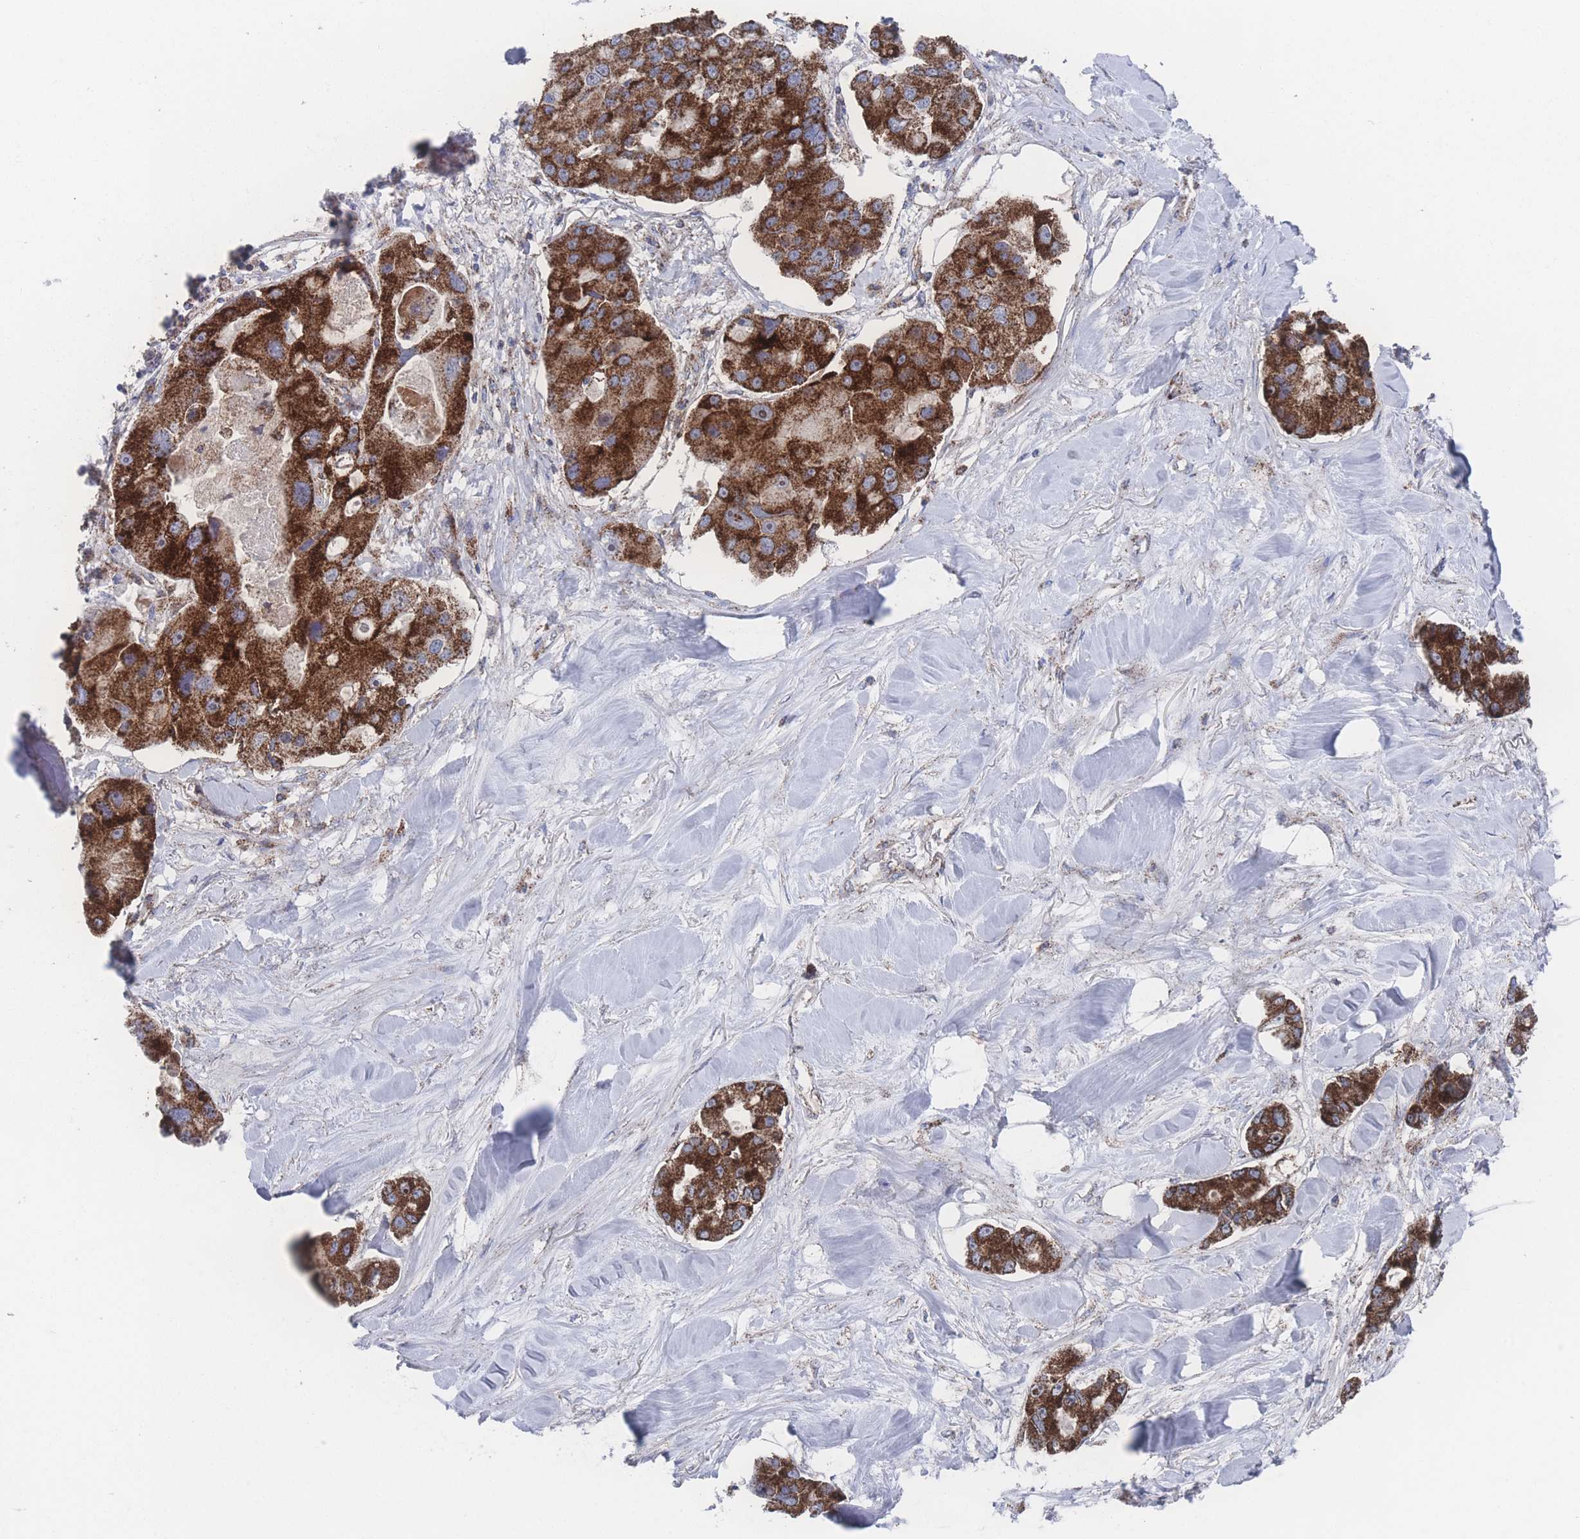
{"staining": {"intensity": "strong", "quantity": ">75%", "location": "cytoplasmic/membranous"}, "tissue": "lung cancer", "cell_type": "Tumor cells", "image_type": "cancer", "snomed": [{"axis": "morphology", "description": "Adenocarcinoma, NOS"}, {"axis": "topography", "description": "Lung"}], "caption": "A high amount of strong cytoplasmic/membranous staining is identified in approximately >75% of tumor cells in lung cancer (adenocarcinoma) tissue. (IHC, brightfield microscopy, high magnification).", "gene": "PEX14", "patient": {"sex": "female", "age": 54}}